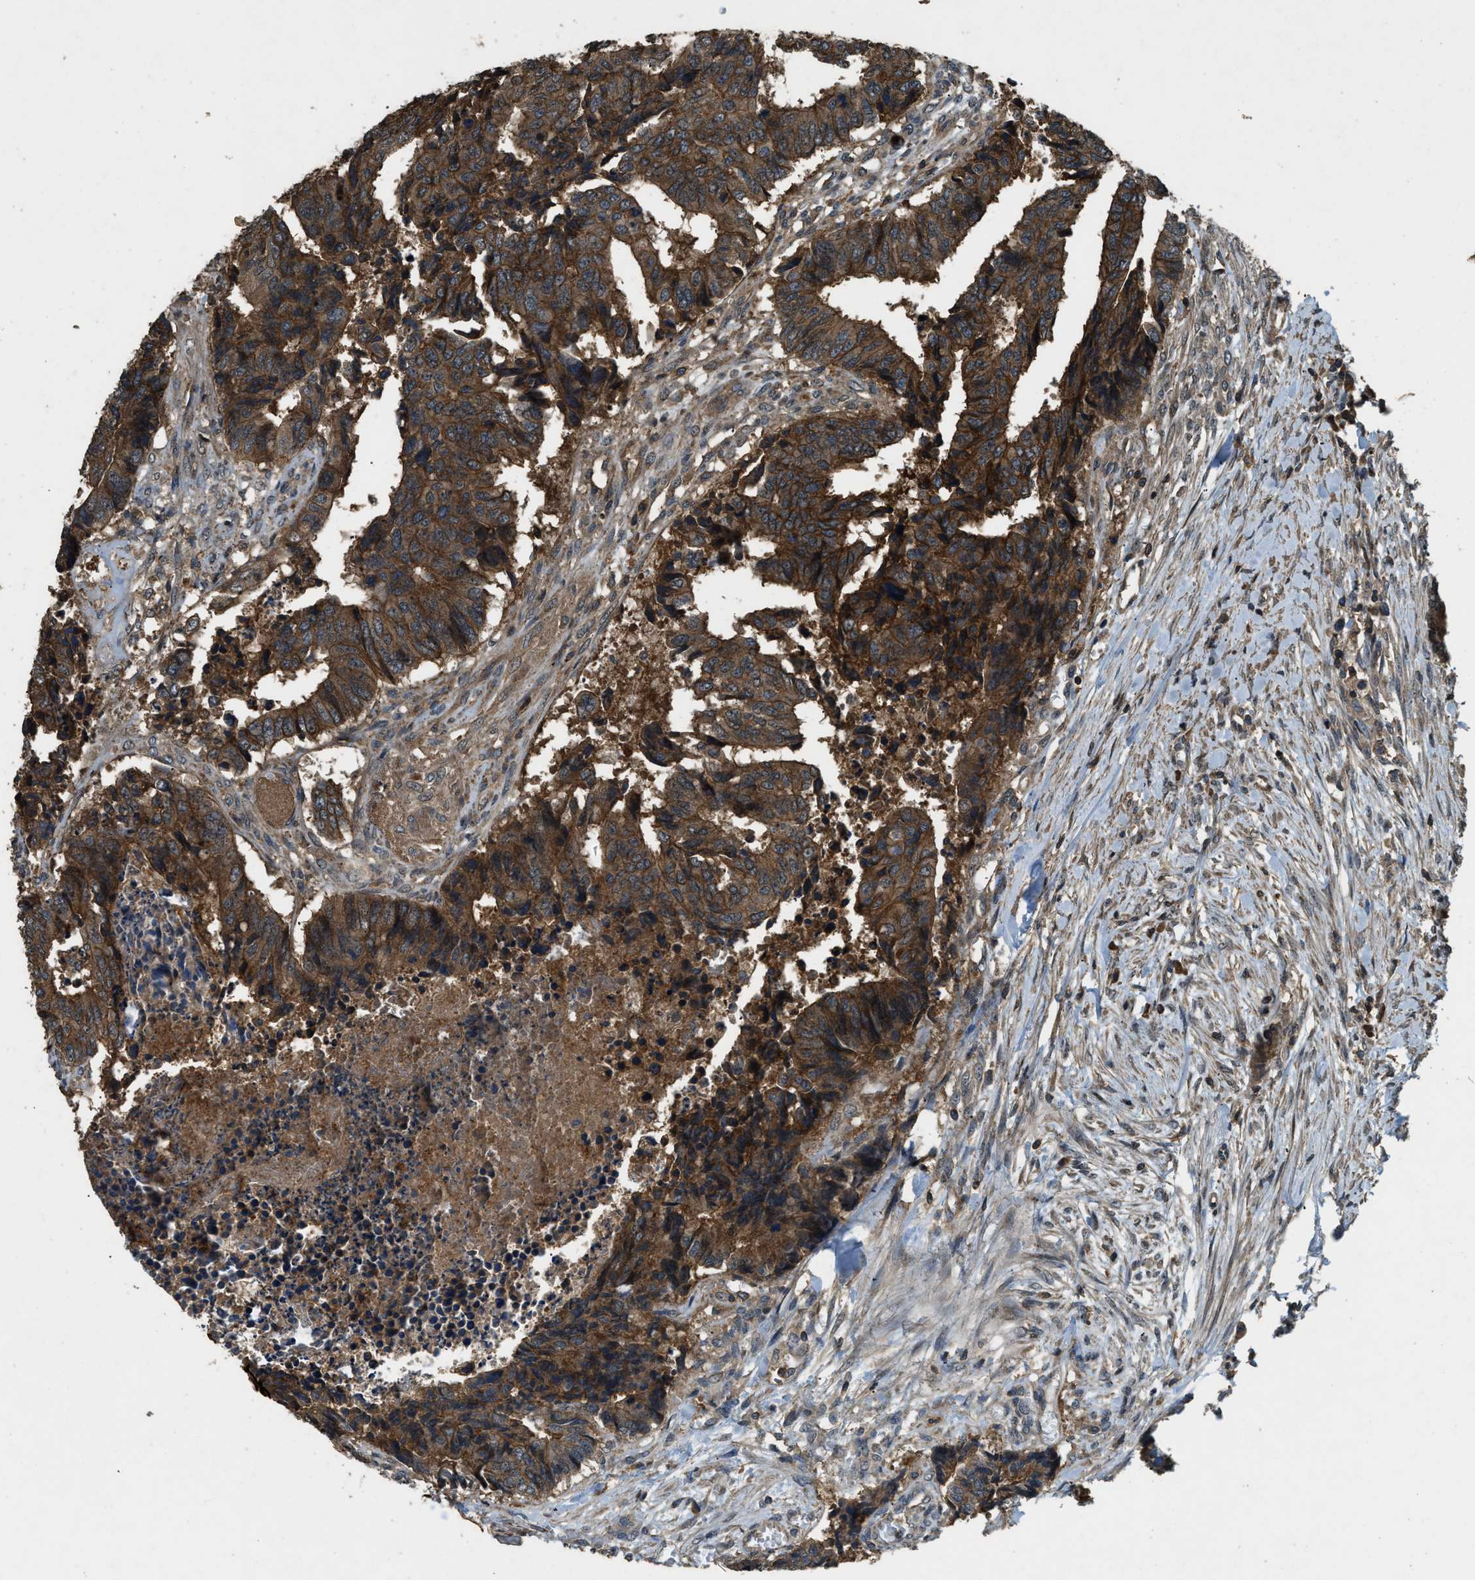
{"staining": {"intensity": "strong", "quantity": ">75%", "location": "cytoplasmic/membranous"}, "tissue": "colorectal cancer", "cell_type": "Tumor cells", "image_type": "cancer", "snomed": [{"axis": "morphology", "description": "Adenocarcinoma, NOS"}, {"axis": "topography", "description": "Rectum"}], "caption": "High-power microscopy captured an immunohistochemistry (IHC) photomicrograph of colorectal cancer (adenocarcinoma), revealing strong cytoplasmic/membranous expression in approximately >75% of tumor cells. (DAB (3,3'-diaminobenzidine) IHC with brightfield microscopy, high magnification).", "gene": "ATP8B1", "patient": {"sex": "male", "age": 84}}